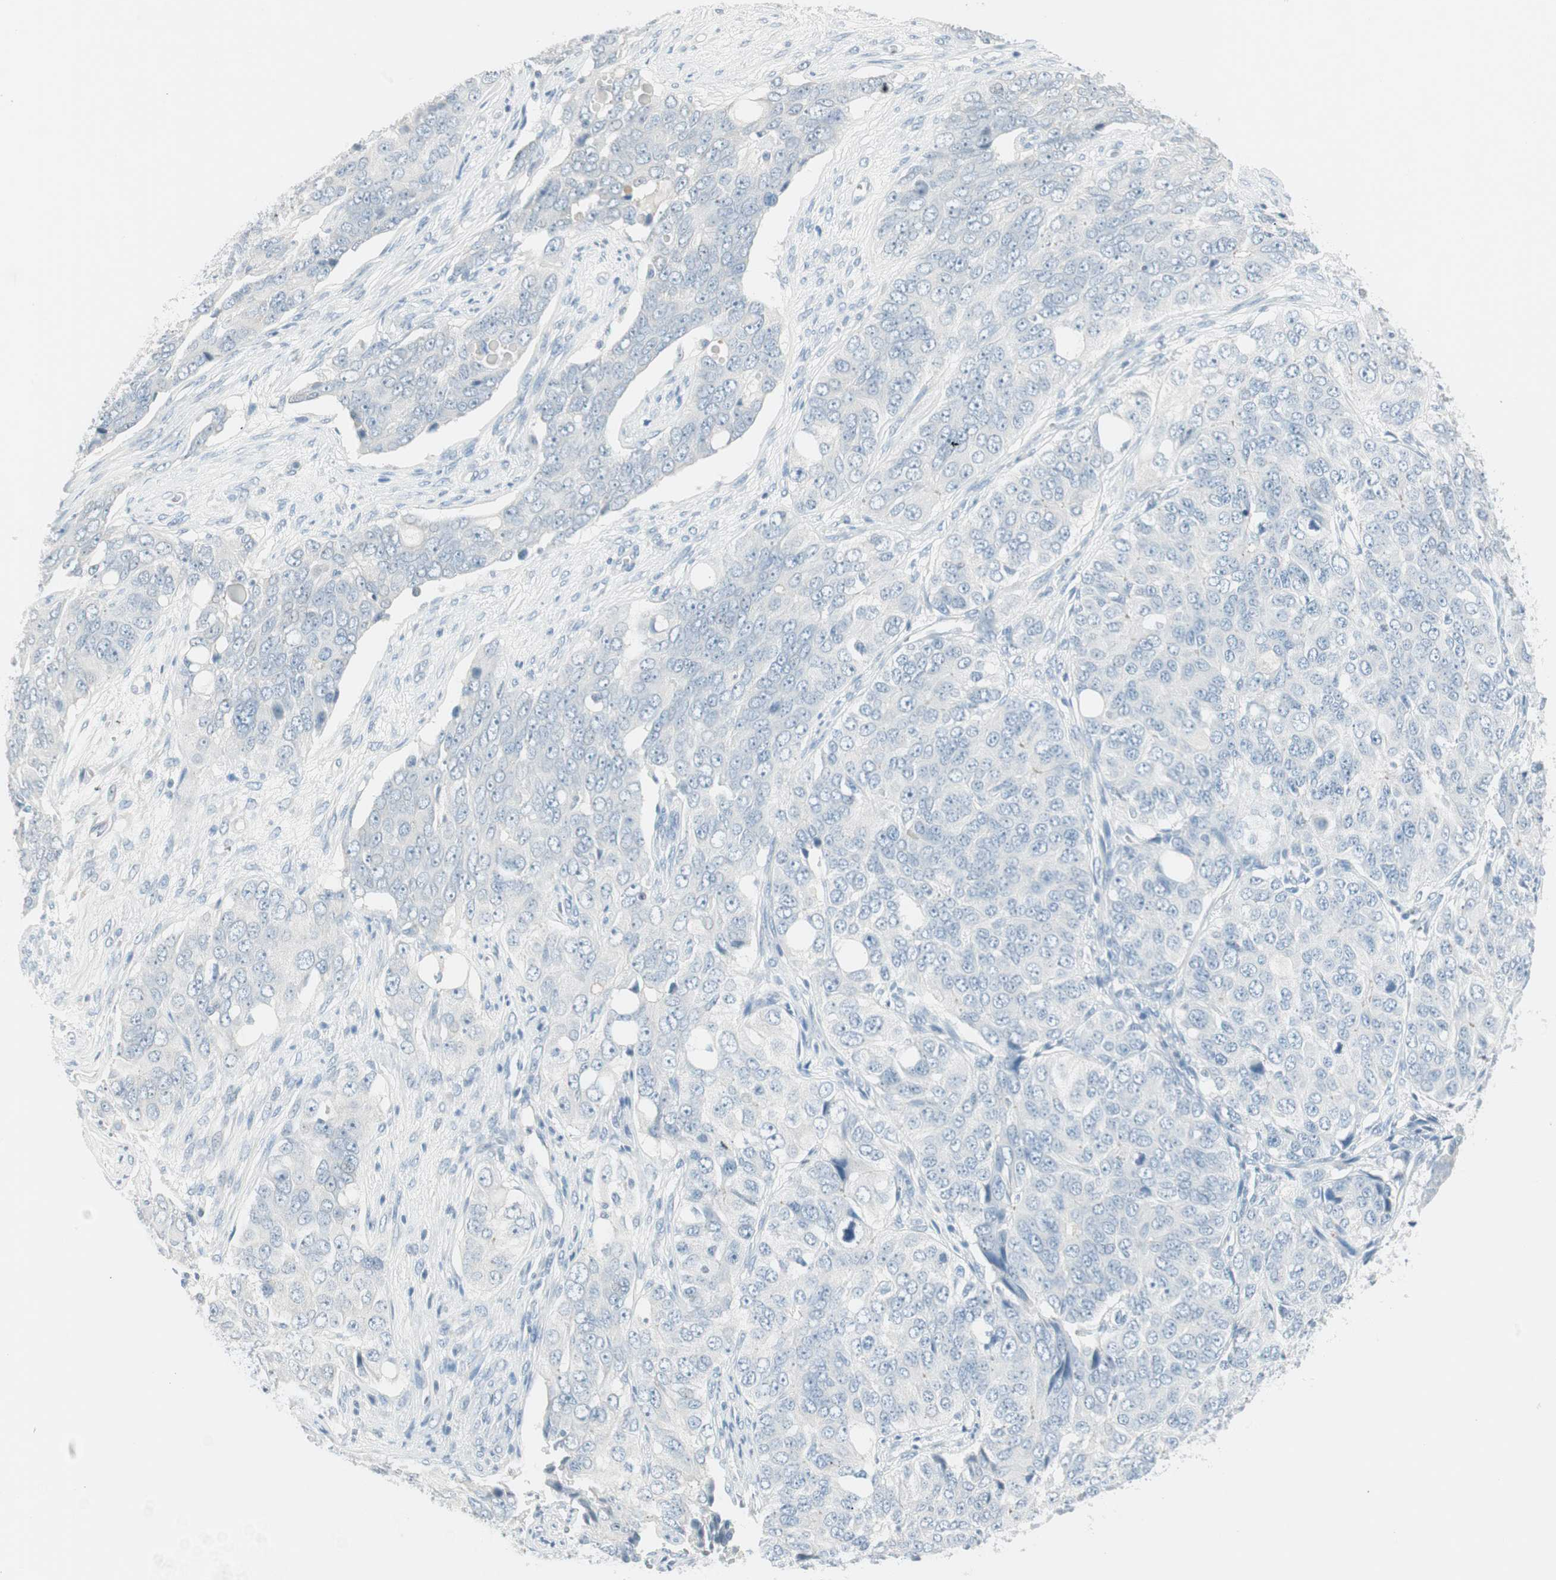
{"staining": {"intensity": "negative", "quantity": "none", "location": "none"}, "tissue": "ovarian cancer", "cell_type": "Tumor cells", "image_type": "cancer", "snomed": [{"axis": "morphology", "description": "Carcinoma, endometroid"}, {"axis": "topography", "description": "Ovary"}], "caption": "Tumor cells show no significant protein expression in ovarian endometroid carcinoma. (DAB (3,3'-diaminobenzidine) immunohistochemistry with hematoxylin counter stain).", "gene": "ITLN2", "patient": {"sex": "female", "age": 51}}